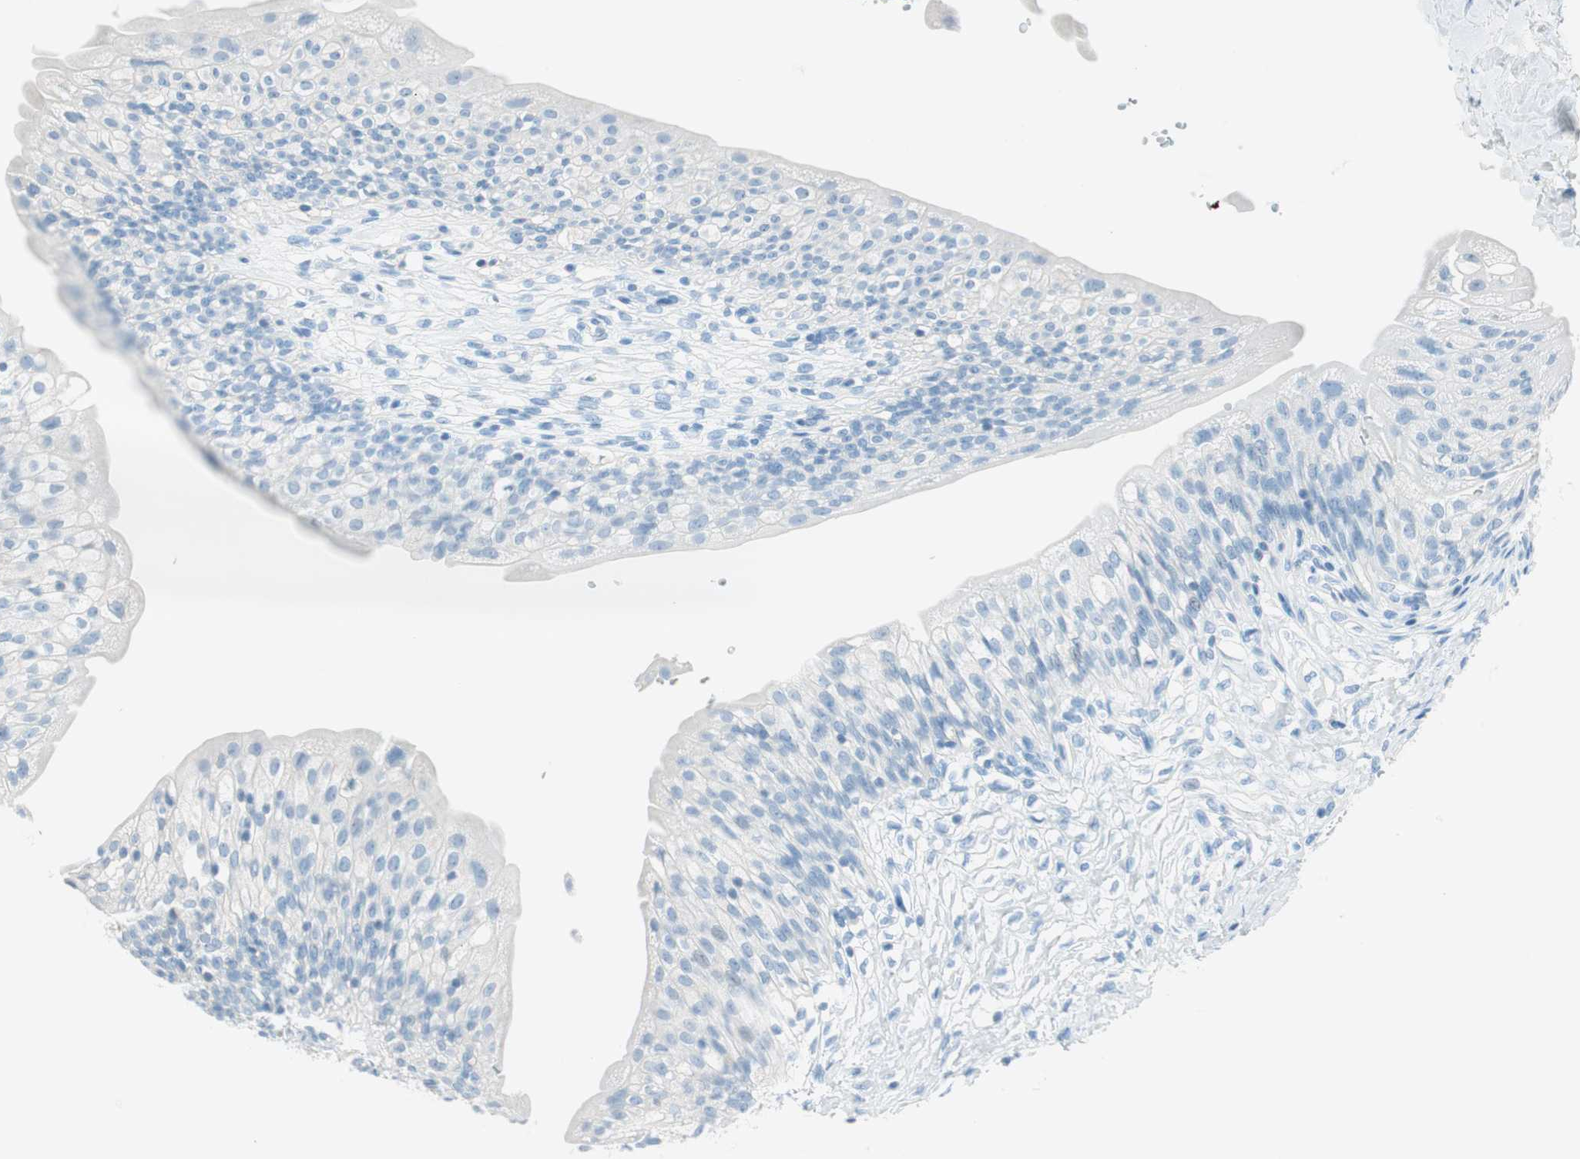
{"staining": {"intensity": "negative", "quantity": "none", "location": "none"}, "tissue": "urinary bladder", "cell_type": "Urothelial cells", "image_type": "normal", "snomed": [{"axis": "morphology", "description": "Normal tissue, NOS"}, {"axis": "morphology", "description": "Inflammation, NOS"}, {"axis": "topography", "description": "Urinary bladder"}], "caption": "This image is of normal urinary bladder stained with IHC to label a protein in brown with the nuclei are counter-stained blue. There is no positivity in urothelial cells. Nuclei are stained in blue.", "gene": "TNFRSF13C", "patient": {"sex": "female", "age": 80}}